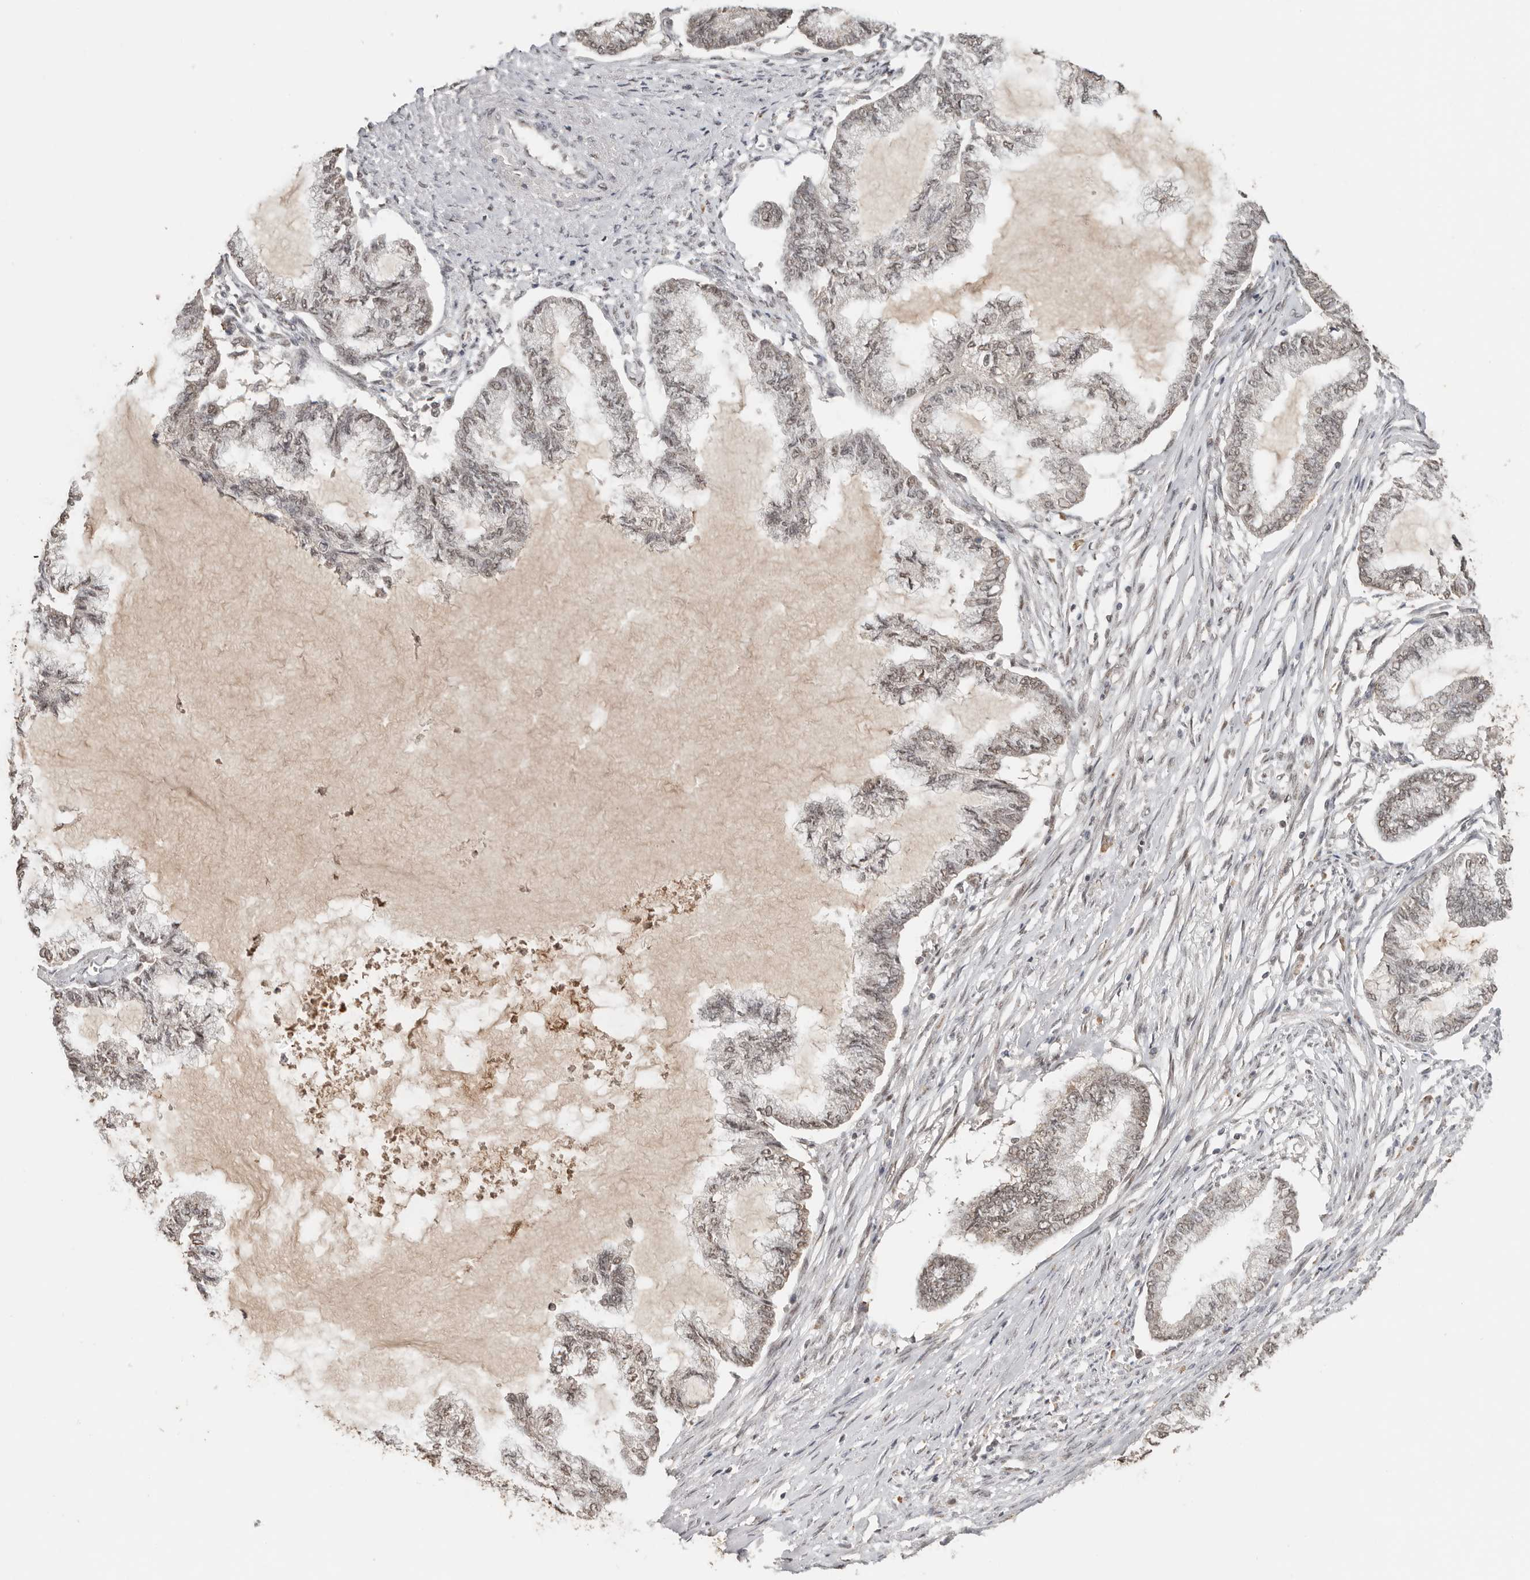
{"staining": {"intensity": "weak", "quantity": "<25%", "location": "cytoplasmic/membranous,nuclear"}, "tissue": "endometrial cancer", "cell_type": "Tumor cells", "image_type": "cancer", "snomed": [{"axis": "morphology", "description": "Adenocarcinoma, NOS"}, {"axis": "topography", "description": "Endometrium"}], "caption": "IHC micrograph of human endometrial cancer stained for a protein (brown), which shows no expression in tumor cells.", "gene": "SEC14L1", "patient": {"sex": "female", "age": 86}}